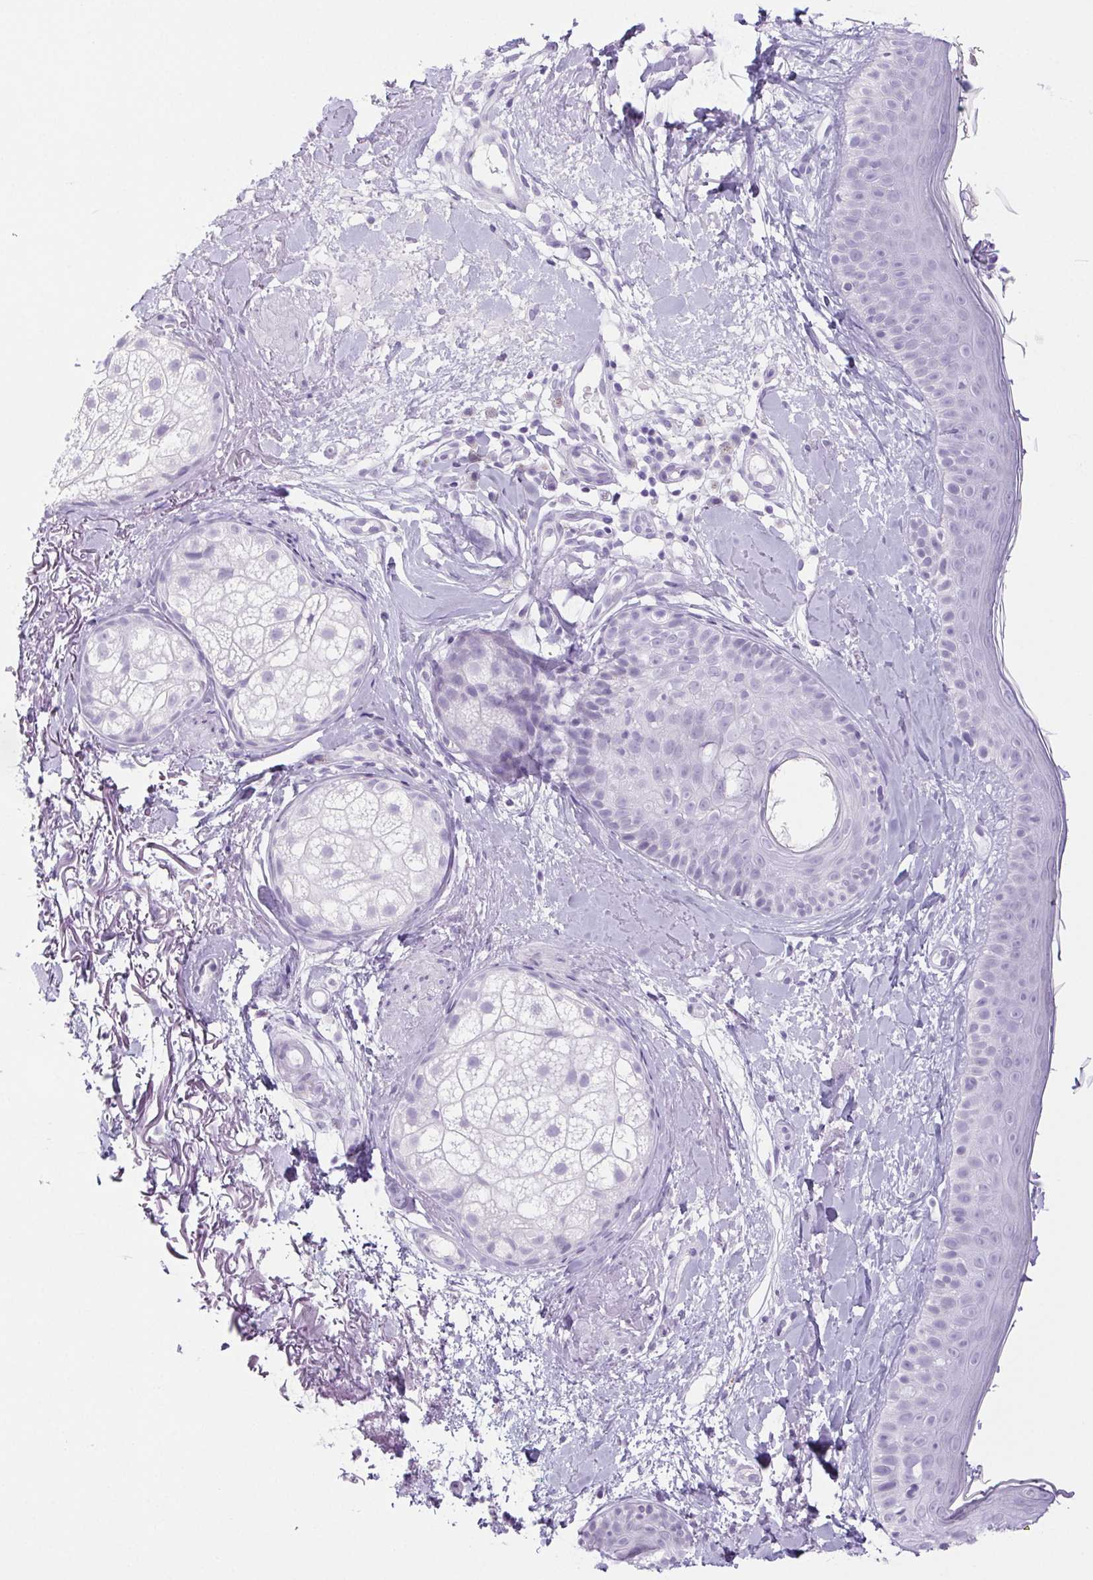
{"staining": {"intensity": "negative", "quantity": "none", "location": "none"}, "tissue": "skin", "cell_type": "Fibroblasts", "image_type": "normal", "snomed": [{"axis": "morphology", "description": "Normal tissue, NOS"}, {"axis": "topography", "description": "Skin"}], "caption": "This is an IHC image of normal human skin. There is no staining in fibroblasts.", "gene": "HLA", "patient": {"sex": "male", "age": 73}}